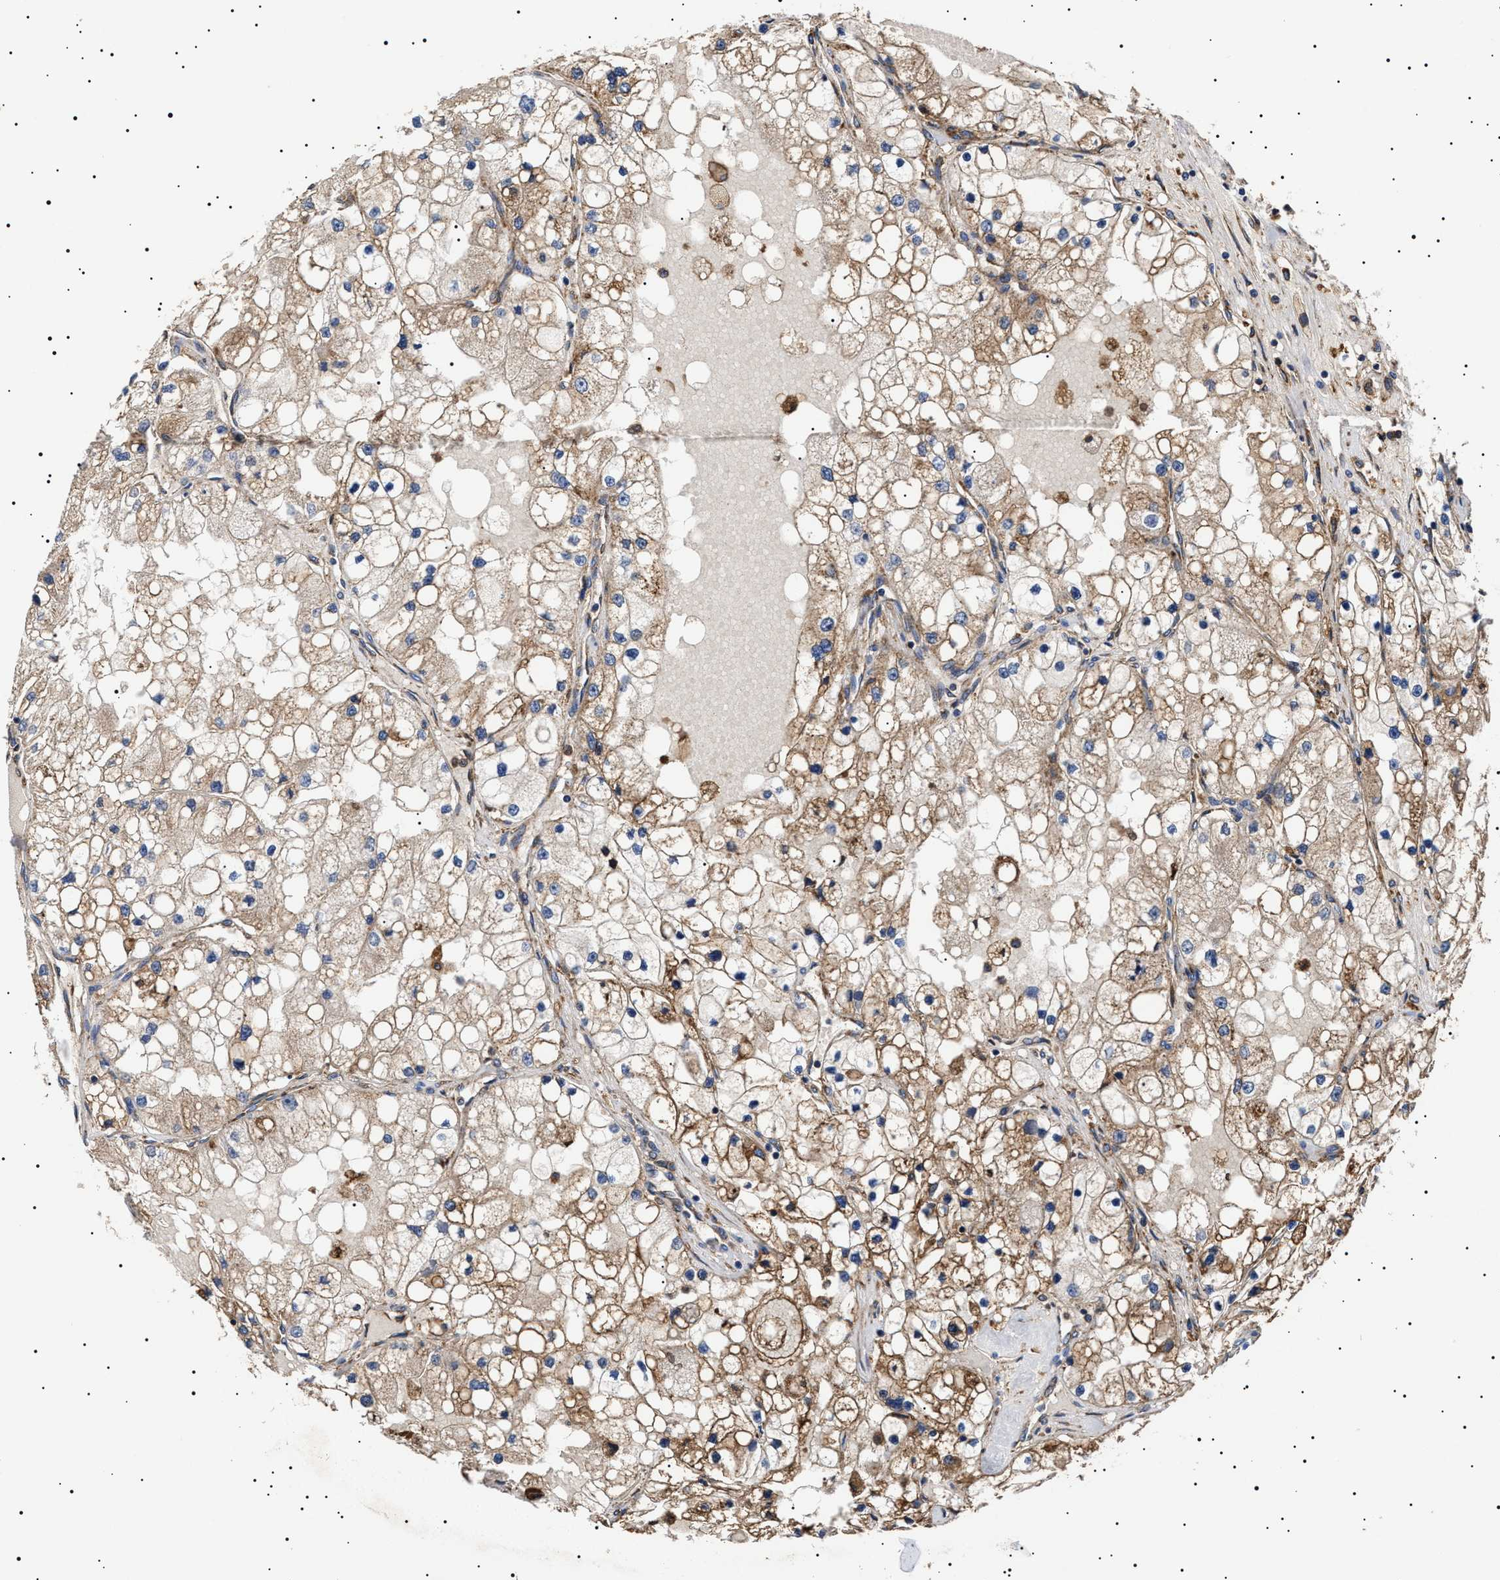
{"staining": {"intensity": "moderate", "quantity": ">75%", "location": "cytoplasmic/membranous"}, "tissue": "renal cancer", "cell_type": "Tumor cells", "image_type": "cancer", "snomed": [{"axis": "morphology", "description": "Adenocarcinoma, NOS"}, {"axis": "topography", "description": "Kidney"}], "caption": "Brown immunohistochemical staining in human renal adenocarcinoma demonstrates moderate cytoplasmic/membranous staining in approximately >75% of tumor cells.", "gene": "TPP2", "patient": {"sex": "male", "age": 68}}